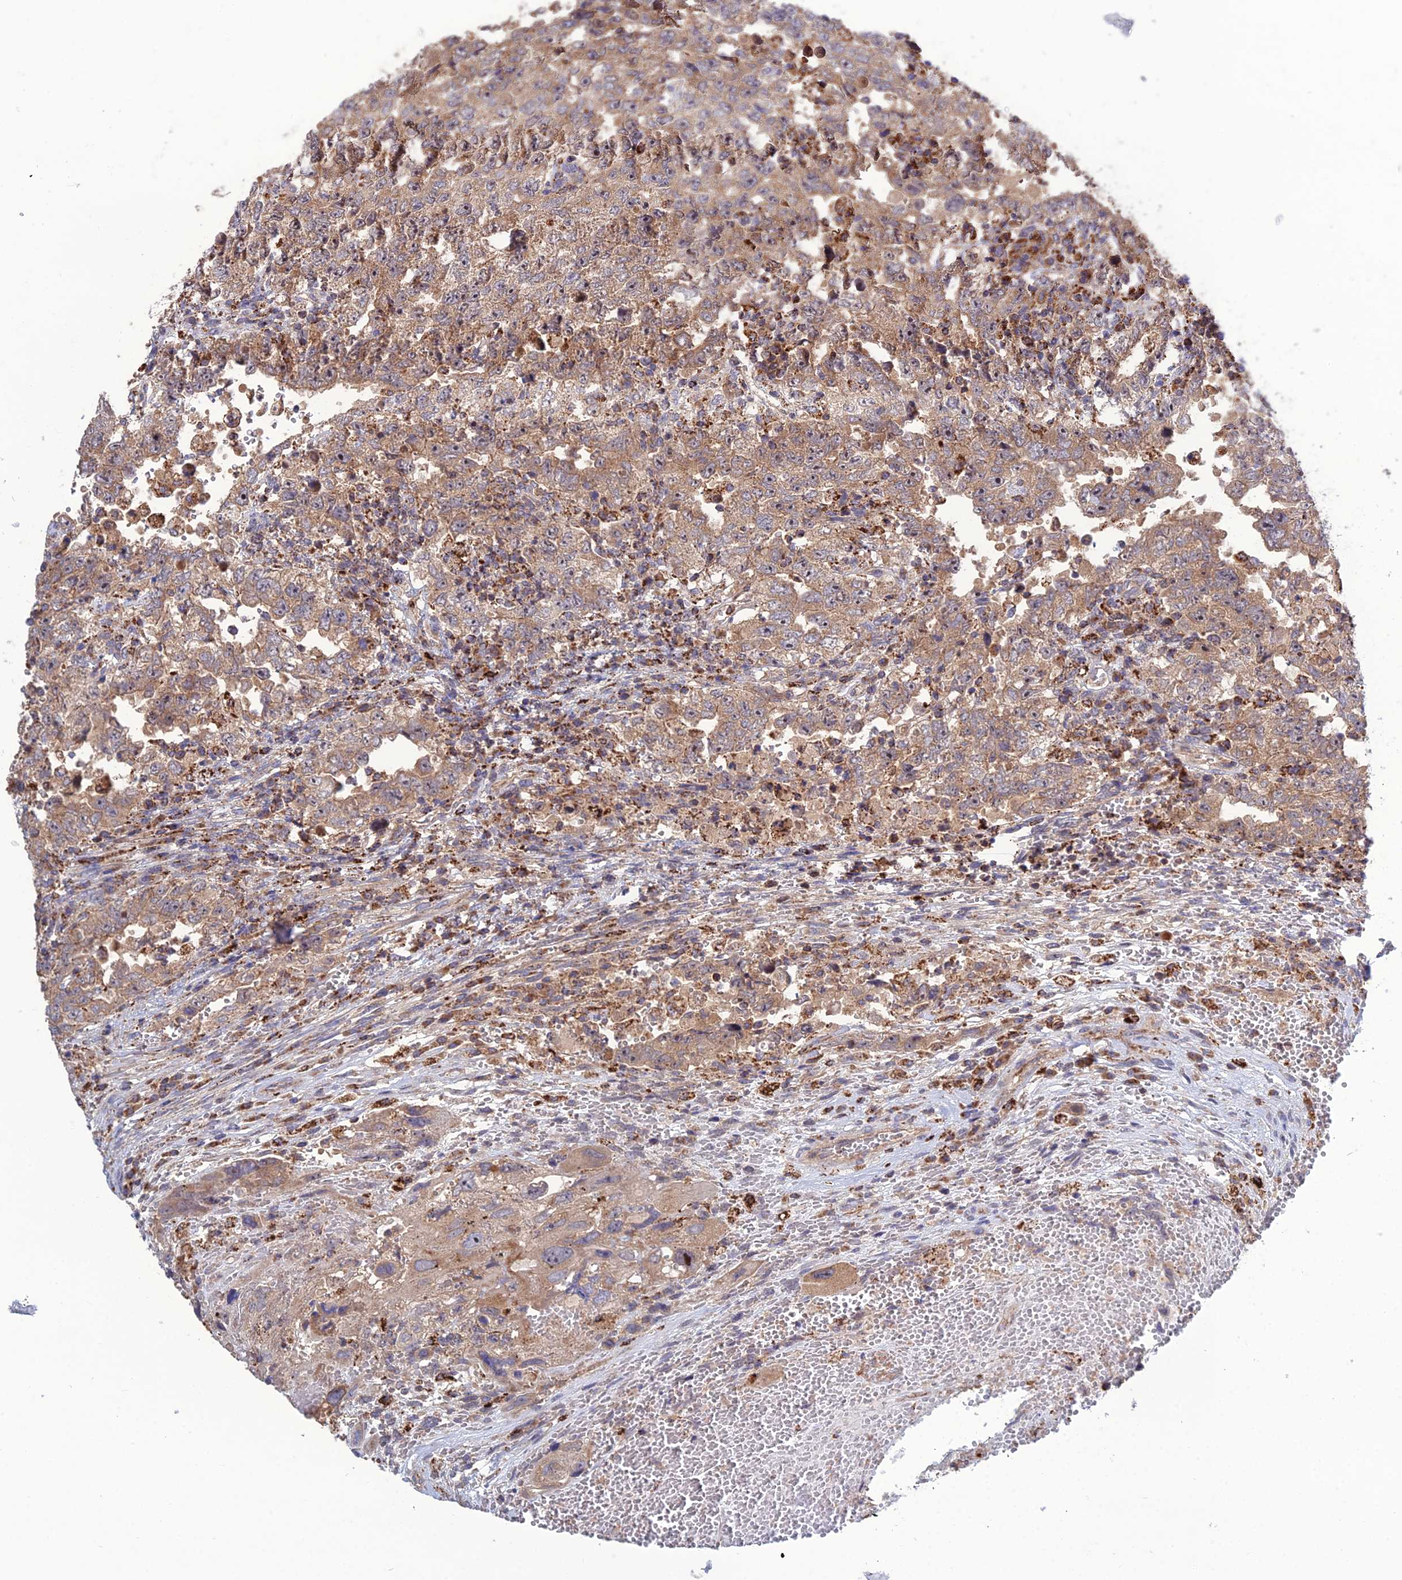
{"staining": {"intensity": "weak", "quantity": ">75%", "location": "cytoplasmic/membranous"}, "tissue": "testis cancer", "cell_type": "Tumor cells", "image_type": "cancer", "snomed": [{"axis": "morphology", "description": "Carcinoma, Embryonal, NOS"}, {"axis": "topography", "description": "Testis"}], "caption": "This is an image of immunohistochemistry (IHC) staining of testis embryonal carcinoma, which shows weak expression in the cytoplasmic/membranous of tumor cells.", "gene": "RIC8B", "patient": {"sex": "male", "age": 26}}